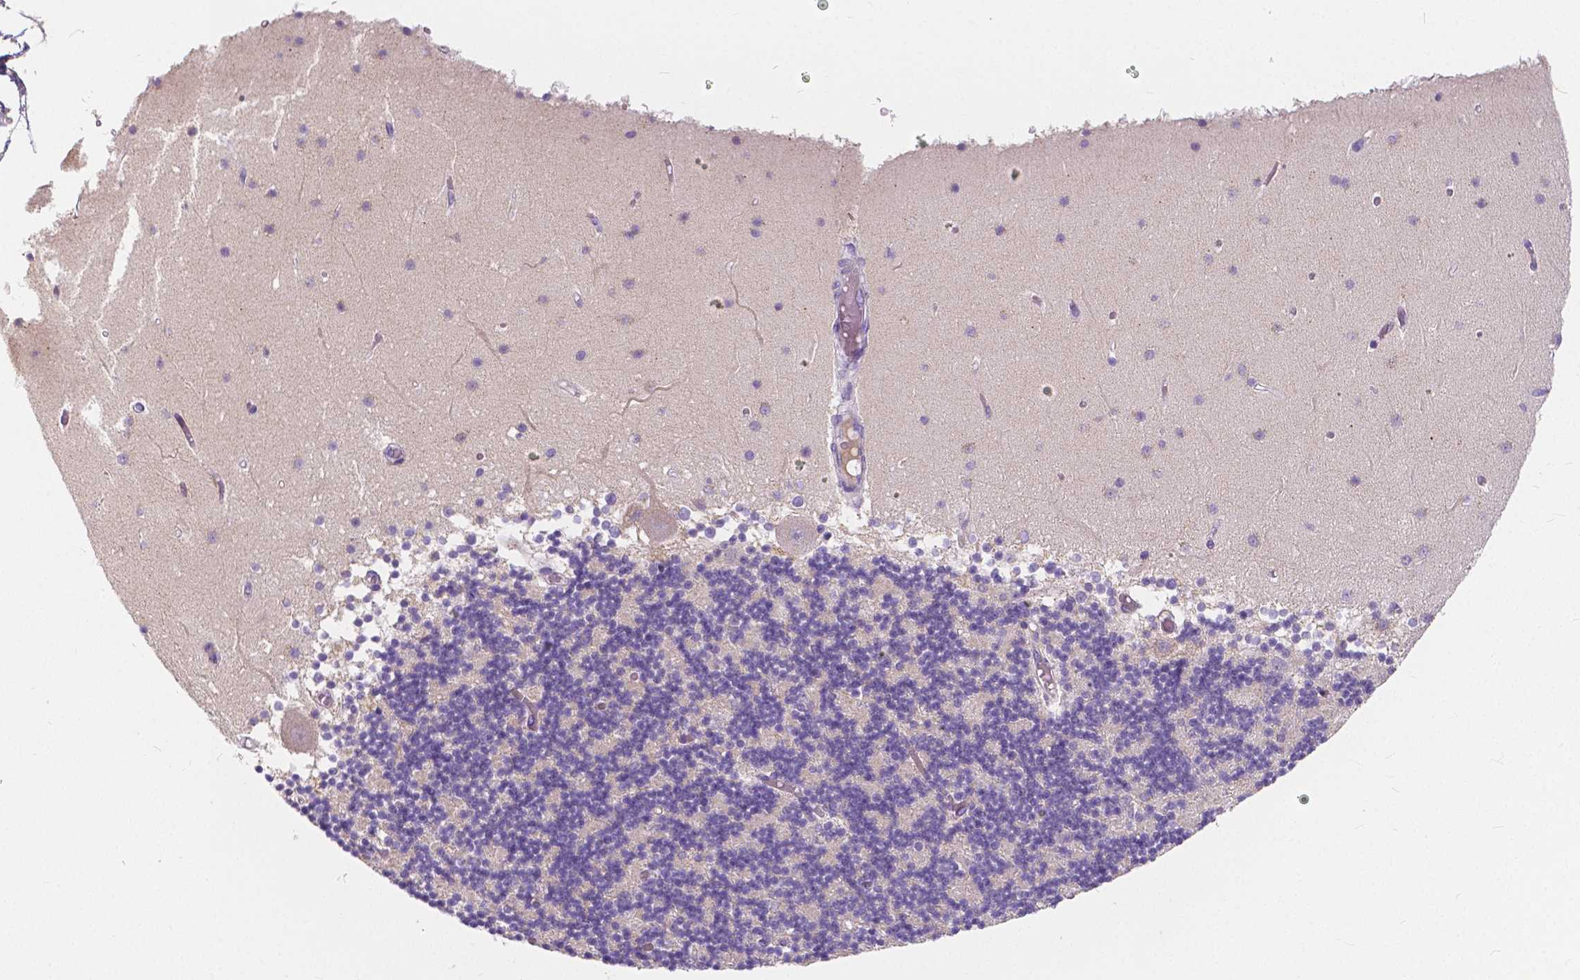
{"staining": {"intensity": "negative", "quantity": "none", "location": "none"}, "tissue": "cerebellum", "cell_type": "Cells in granular layer", "image_type": "normal", "snomed": [{"axis": "morphology", "description": "Normal tissue, NOS"}, {"axis": "topography", "description": "Cerebellum"}], "caption": "The micrograph exhibits no significant positivity in cells in granular layer of cerebellum. (DAB (3,3'-diaminobenzidine) immunohistochemistry (IHC), high magnification).", "gene": "RNF186", "patient": {"sex": "female", "age": 28}}